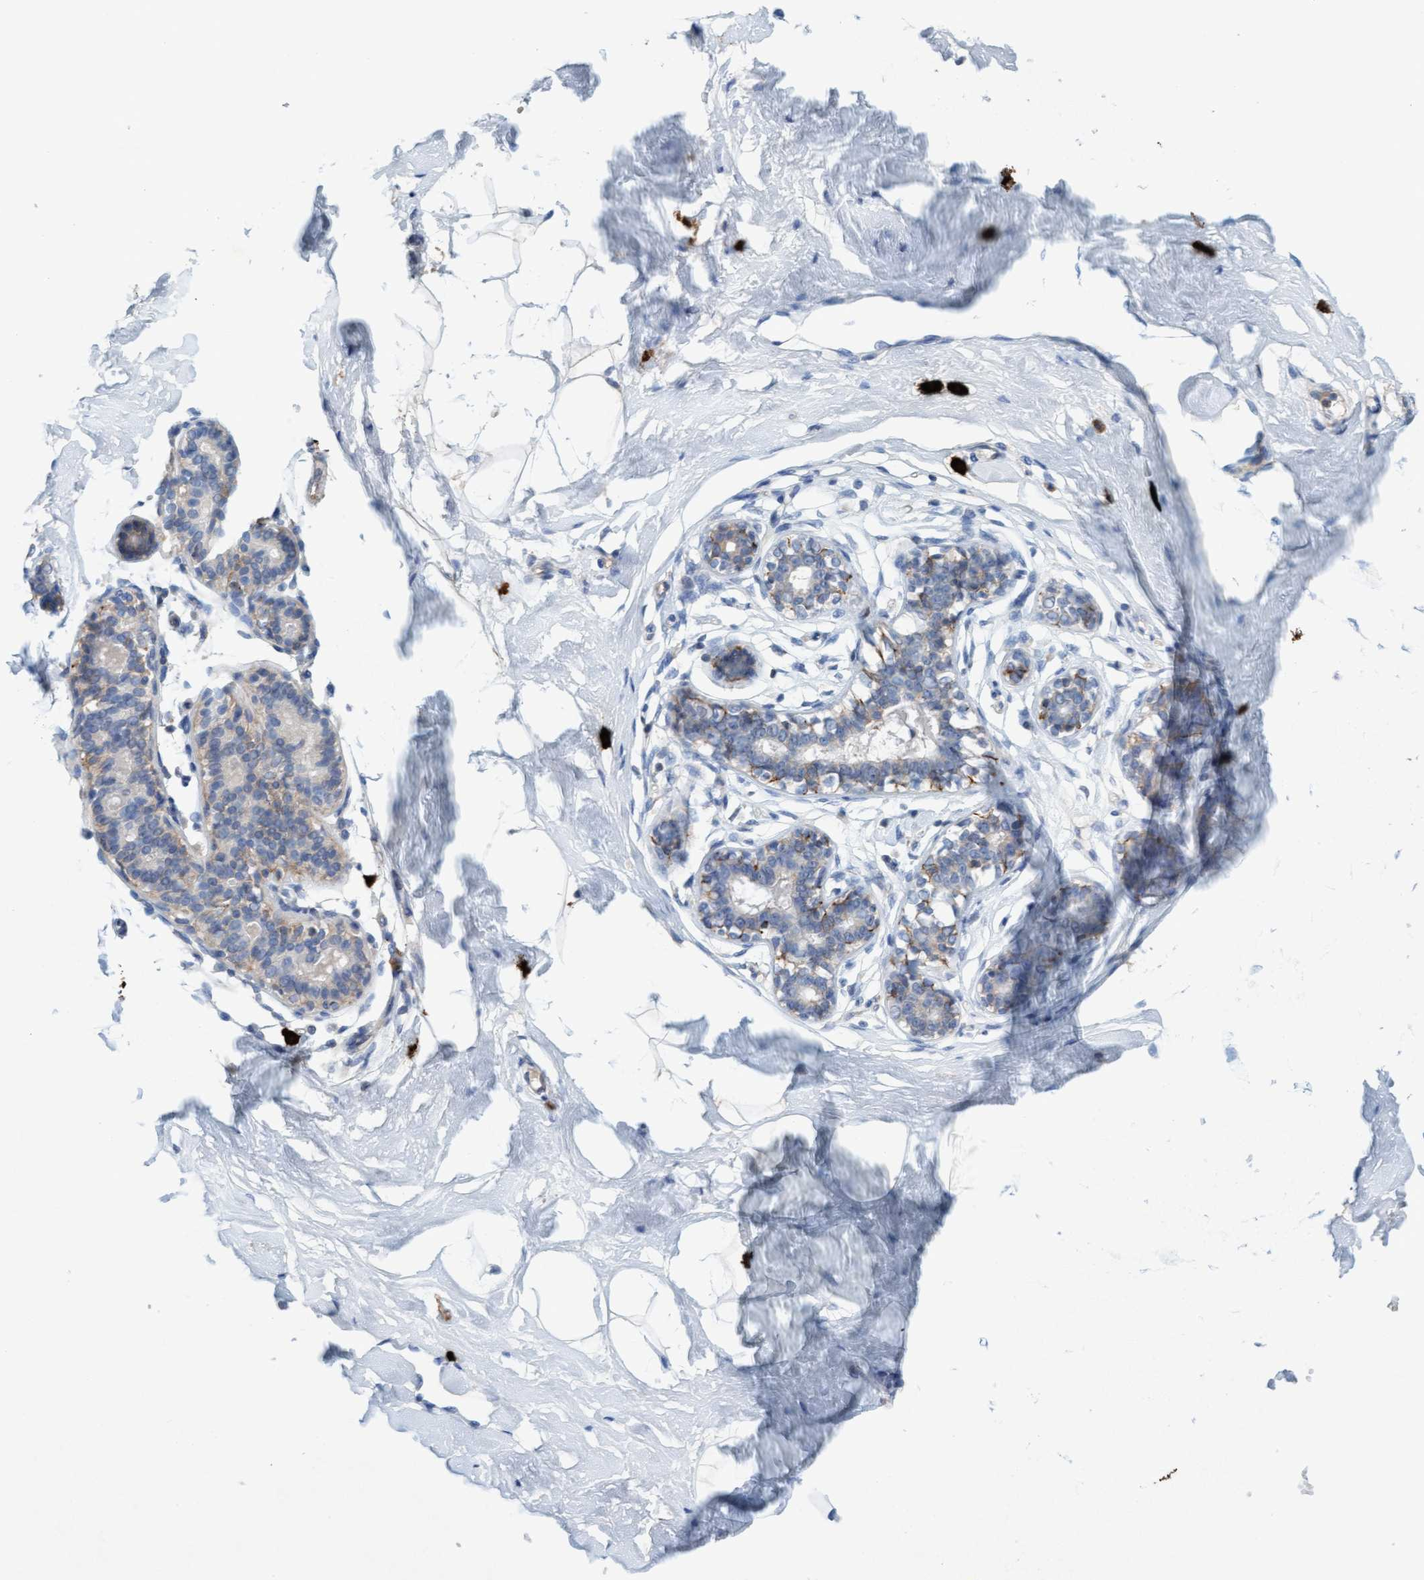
{"staining": {"intensity": "negative", "quantity": "none", "location": "none"}, "tissue": "breast", "cell_type": "Adipocytes", "image_type": "normal", "snomed": [{"axis": "morphology", "description": "Normal tissue, NOS"}, {"axis": "topography", "description": "Breast"}], "caption": "A high-resolution histopathology image shows immunohistochemistry (IHC) staining of normal breast, which displays no significant positivity in adipocytes. (DAB IHC visualized using brightfield microscopy, high magnification).", "gene": "SIGIRR", "patient": {"sex": "female", "age": 23}}